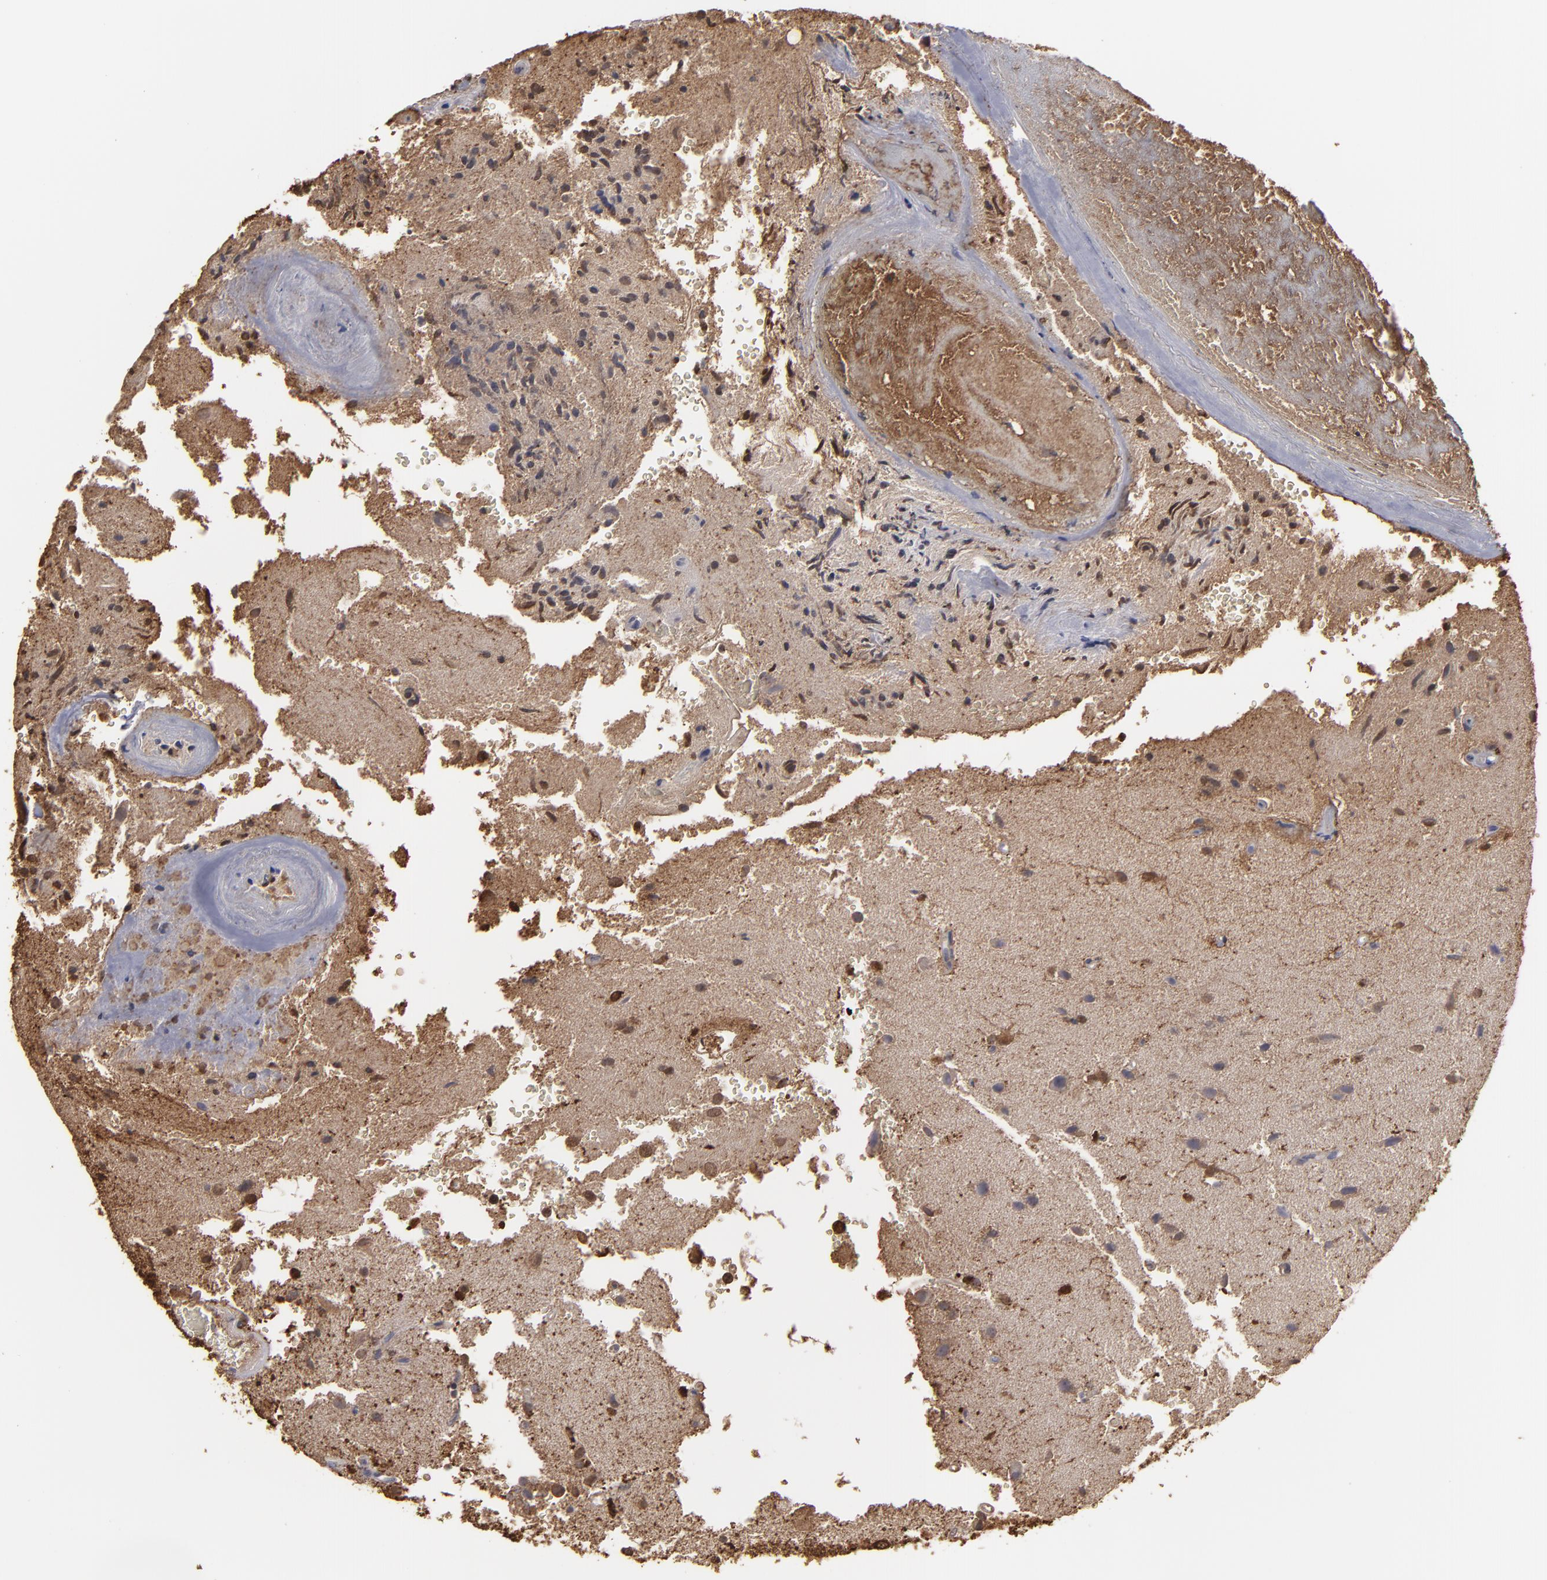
{"staining": {"intensity": "strong", "quantity": ">75%", "location": "cytoplasmic/membranous"}, "tissue": "glioma", "cell_type": "Tumor cells", "image_type": "cancer", "snomed": [{"axis": "morphology", "description": "Normal tissue, NOS"}, {"axis": "morphology", "description": "Glioma, malignant, High grade"}, {"axis": "topography", "description": "Cerebral cortex"}], "caption": "IHC of human malignant high-grade glioma demonstrates high levels of strong cytoplasmic/membranous staining in about >75% of tumor cells. The protein of interest is shown in brown color, while the nuclei are stained blue.", "gene": "ODC1", "patient": {"sex": "male", "age": 75}}